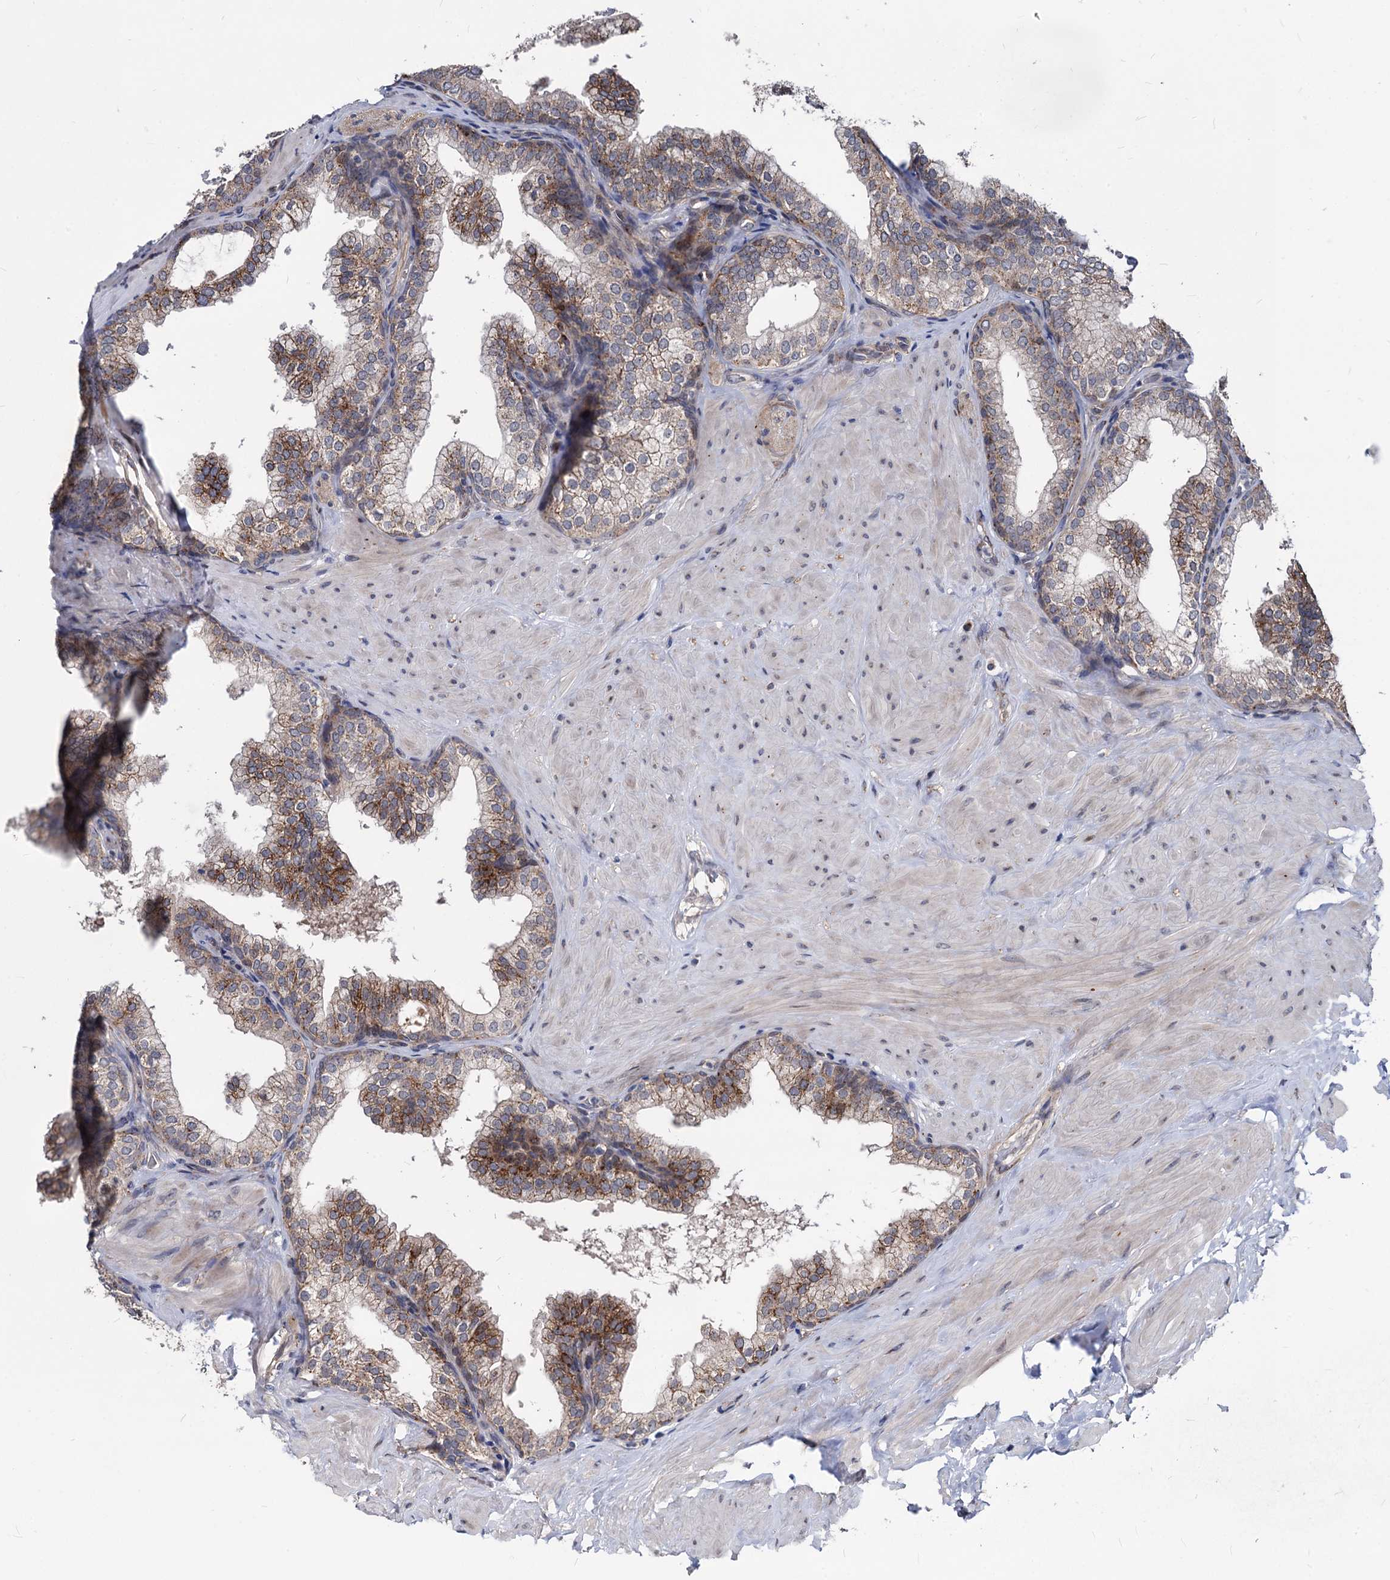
{"staining": {"intensity": "strong", "quantity": ">75%", "location": "cytoplasmic/membranous"}, "tissue": "prostate", "cell_type": "Glandular cells", "image_type": "normal", "snomed": [{"axis": "morphology", "description": "Normal tissue, NOS"}, {"axis": "topography", "description": "Prostate"}], "caption": "An image of human prostate stained for a protein demonstrates strong cytoplasmic/membranous brown staining in glandular cells. Using DAB (3,3'-diaminobenzidine) (brown) and hematoxylin (blue) stains, captured at high magnification using brightfield microscopy.", "gene": "SMAGP", "patient": {"sex": "male", "age": 60}}